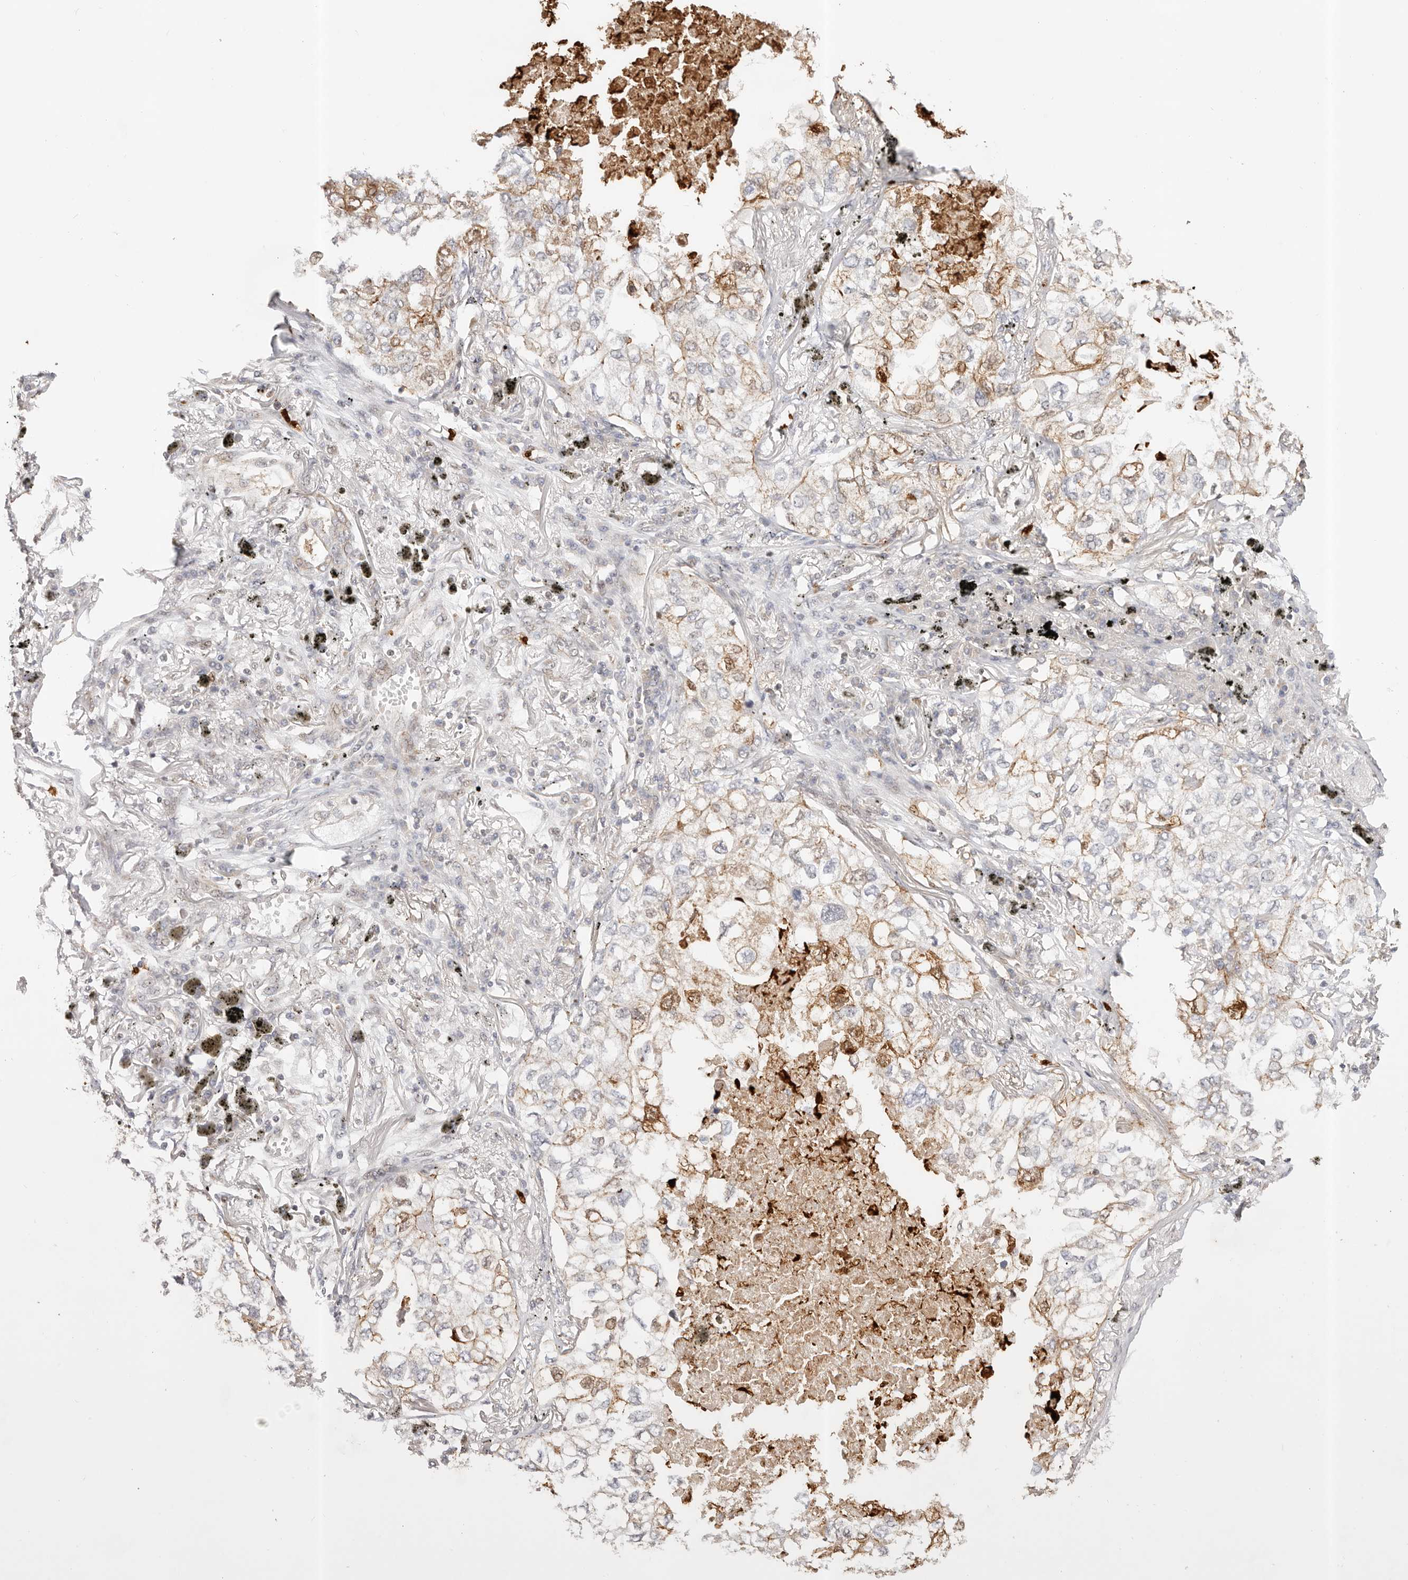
{"staining": {"intensity": "weak", "quantity": "<25%", "location": "cytoplasmic/membranous"}, "tissue": "lung cancer", "cell_type": "Tumor cells", "image_type": "cancer", "snomed": [{"axis": "morphology", "description": "Adenocarcinoma, NOS"}, {"axis": "topography", "description": "Lung"}], "caption": "Immunohistochemistry (IHC) image of neoplastic tissue: lung cancer (adenocarcinoma) stained with DAB (3,3'-diaminobenzidine) reveals no significant protein expression in tumor cells. (DAB (3,3'-diaminobenzidine) immunohistochemistry visualized using brightfield microscopy, high magnification).", "gene": "AFDN", "patient": {"sex": "male", "age": 65}}